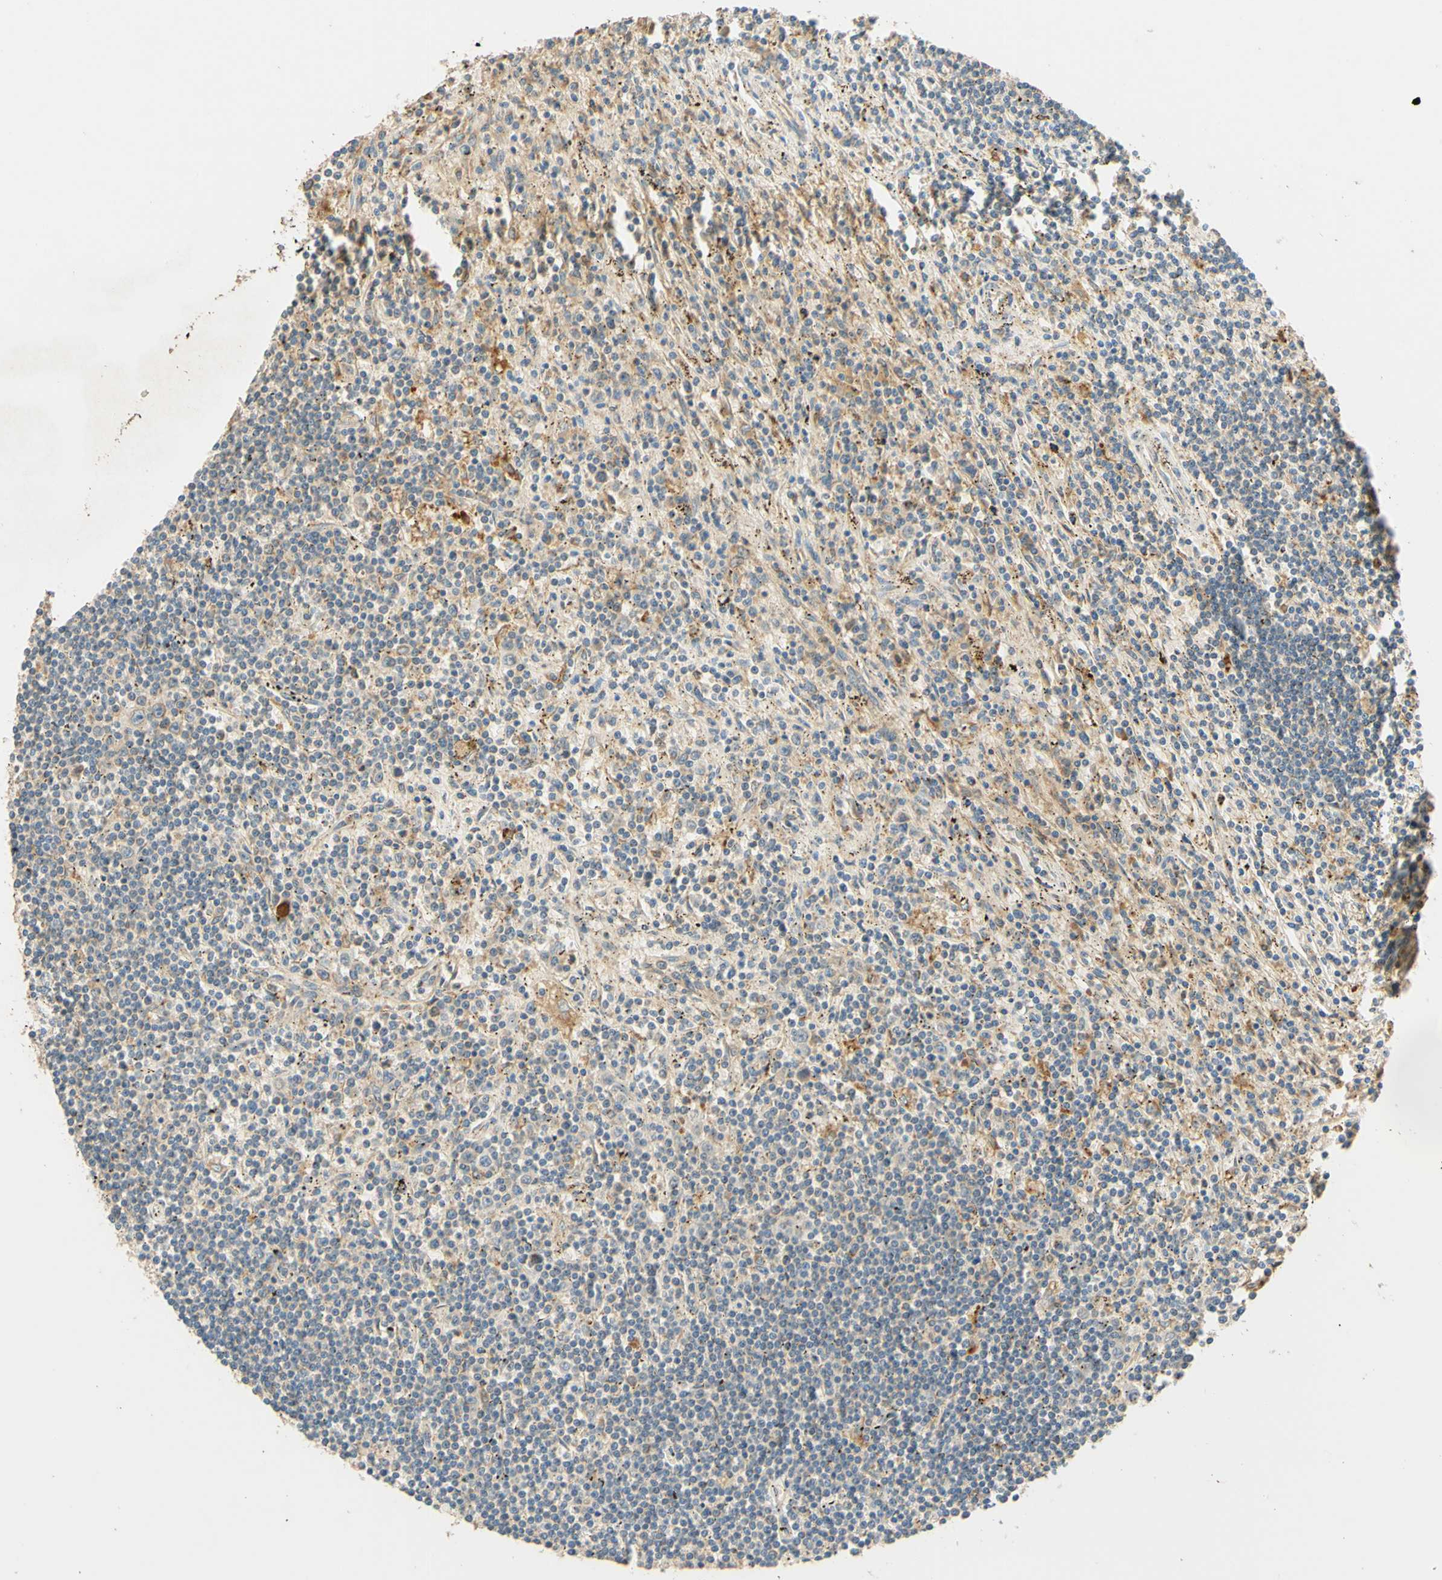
{"staining": {"intensity": "weak", "quantity": "<25%", "location": "cytoplasmic/membranous"}, "tissue": "lymphoma", "cell_type": "Tumor cells", "image_type": "cancer", "snomed": [{"axis": "morphology", "description": "Malignant lymphoma, non-Hodgkin's type, Low grade"}, {"axis": "topography", "description": "Spleen"}], "caption": "IHC micrograph of neoplastic tissue: human malignant lymphoma, non-Hodgkin's type (low-grade) stained with DAB (3,3'-diaminobenzidine) reveals no significant protein expression in tumor cells.", "gene": "ENTREP2", "patient": {"sex": "male", "age": 76}}